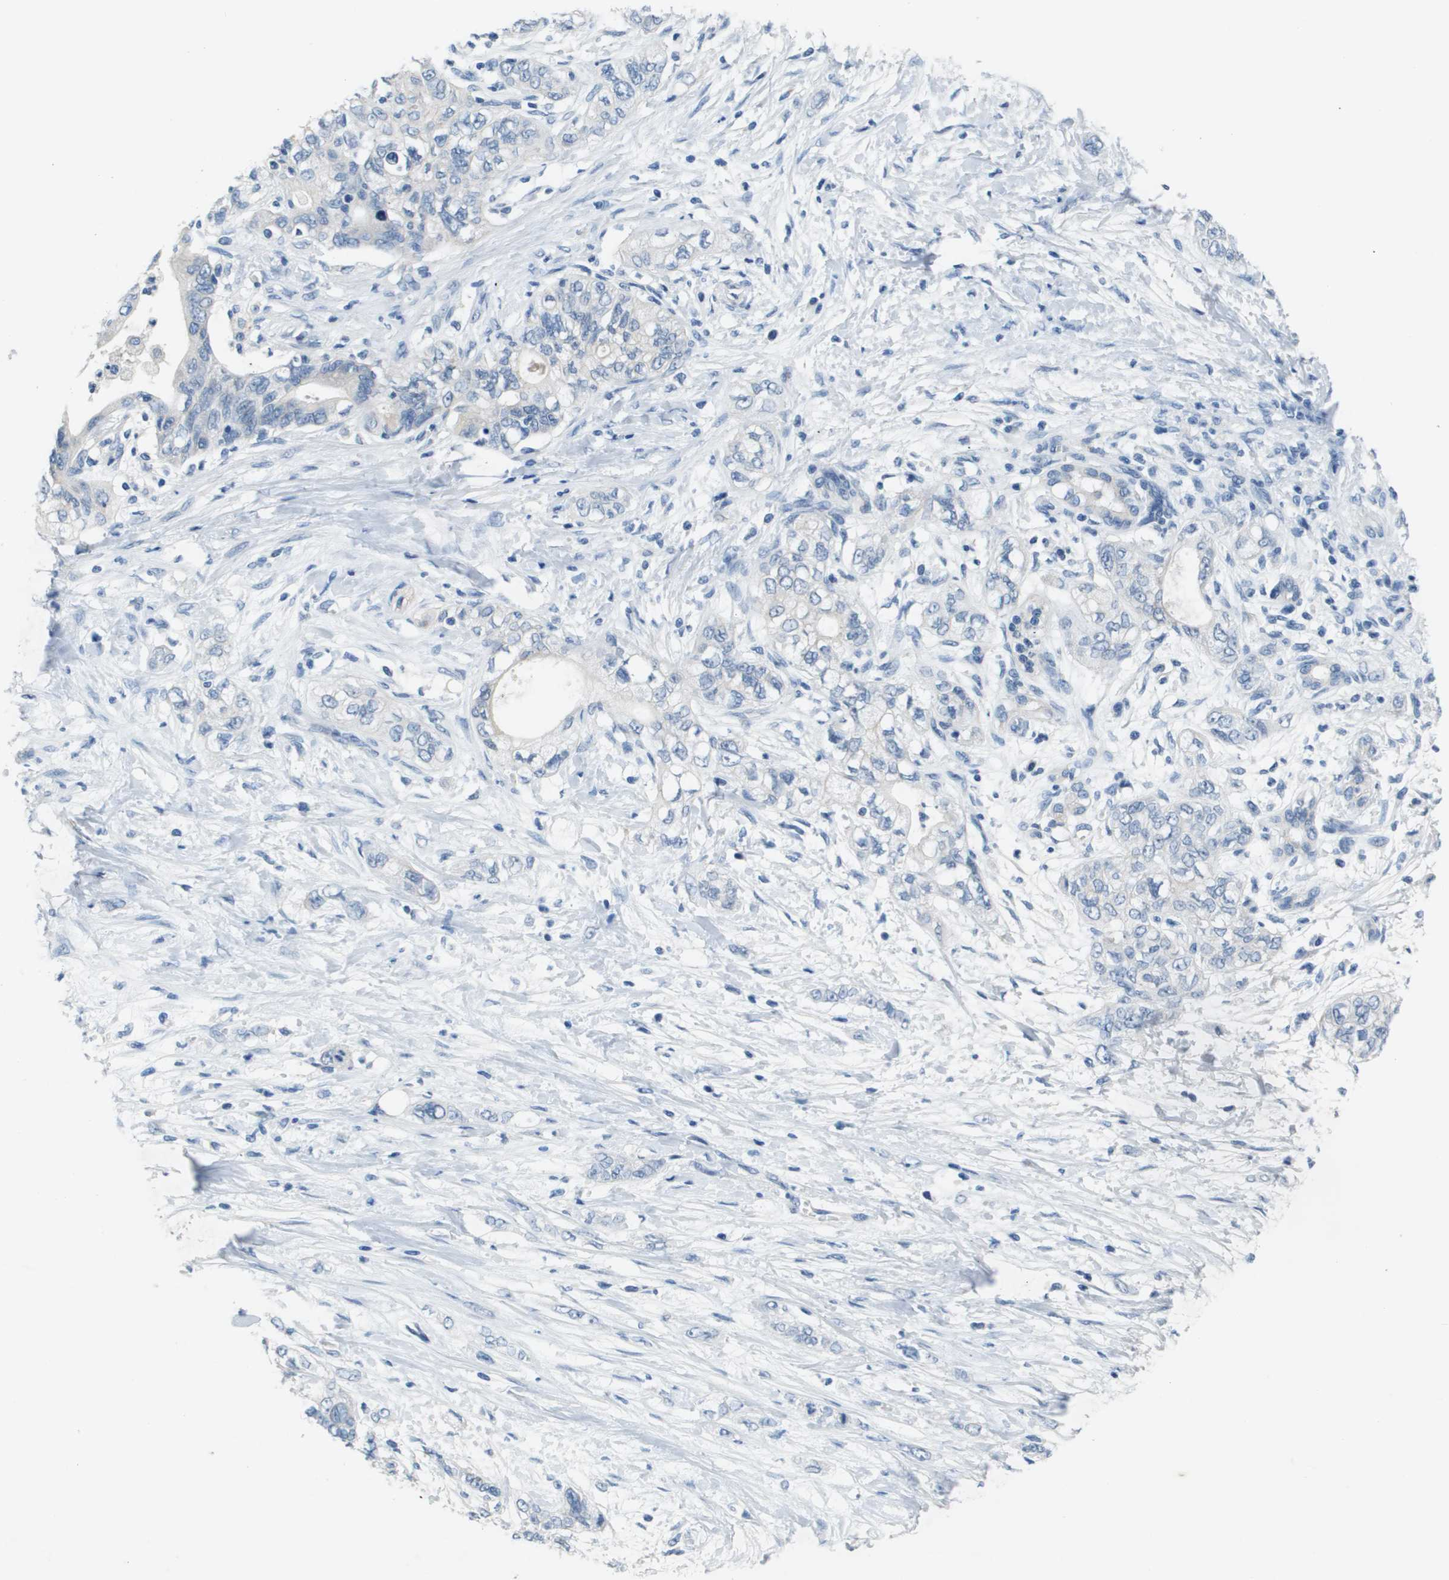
{"staining": {"intensity": "negative", "quantity": "none", "location": "none"}, "tissue": "pancreatic cancer", "cell_type": "Tumor cells", "image_type": "cancer", "snomed": [{"axis": "morphology", "description": "Adenocarcinoma, NOS"}, {"axis": "topography", "description": "Pancreas"}], "caption": "DAB (3,3'-diaminobenzidine) immunohistochemical staining of human pancreatic cancer (adenocarcinoma) reveals no significant expression in tumor cells.", "gene": "NCS1", "patient": {"sex": "male", "age": 70}}